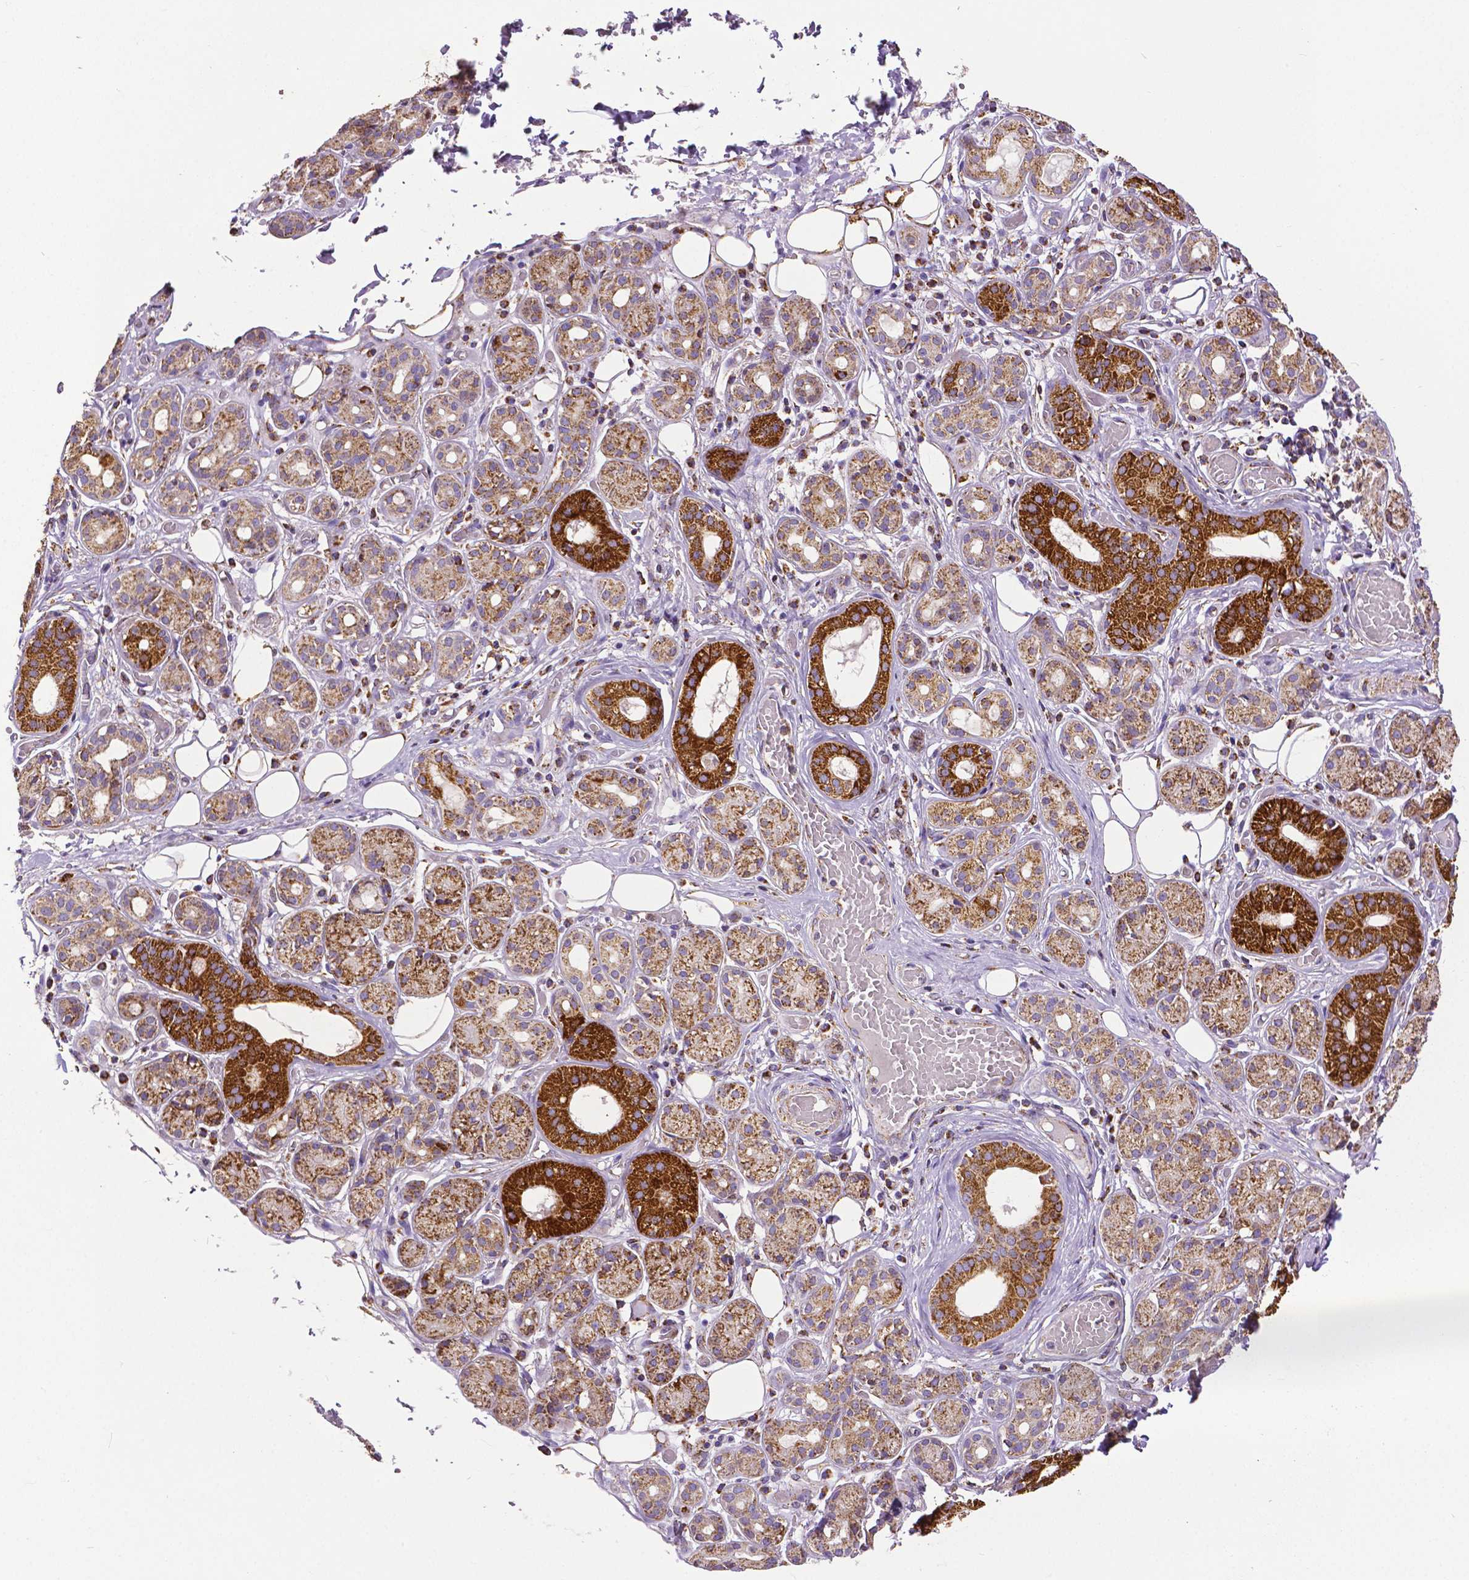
{"staining": {"intensity": "strong", "quantity": "25%-75%", "location": "cytoplasmic/membranous"}, "tissue": "salivary gland", "cell_type": "Glandular cells", "image_type": "normal", "snomed": [{"axis": "morphology", "description": "Normal tissue, NOS"}, {"axis": "topography", "description": "Salivary gland"}, {"axis": "topography", "description": "Peripheral nerve tissue"}], "caption": "Protein analysis of benign salivary gland reveals strong cytoplasmic/membranous positivity in approximately 25%-75% of glandular cells.", "gene": "MACC1", "patient": {"sex": "male", "age": 71}}